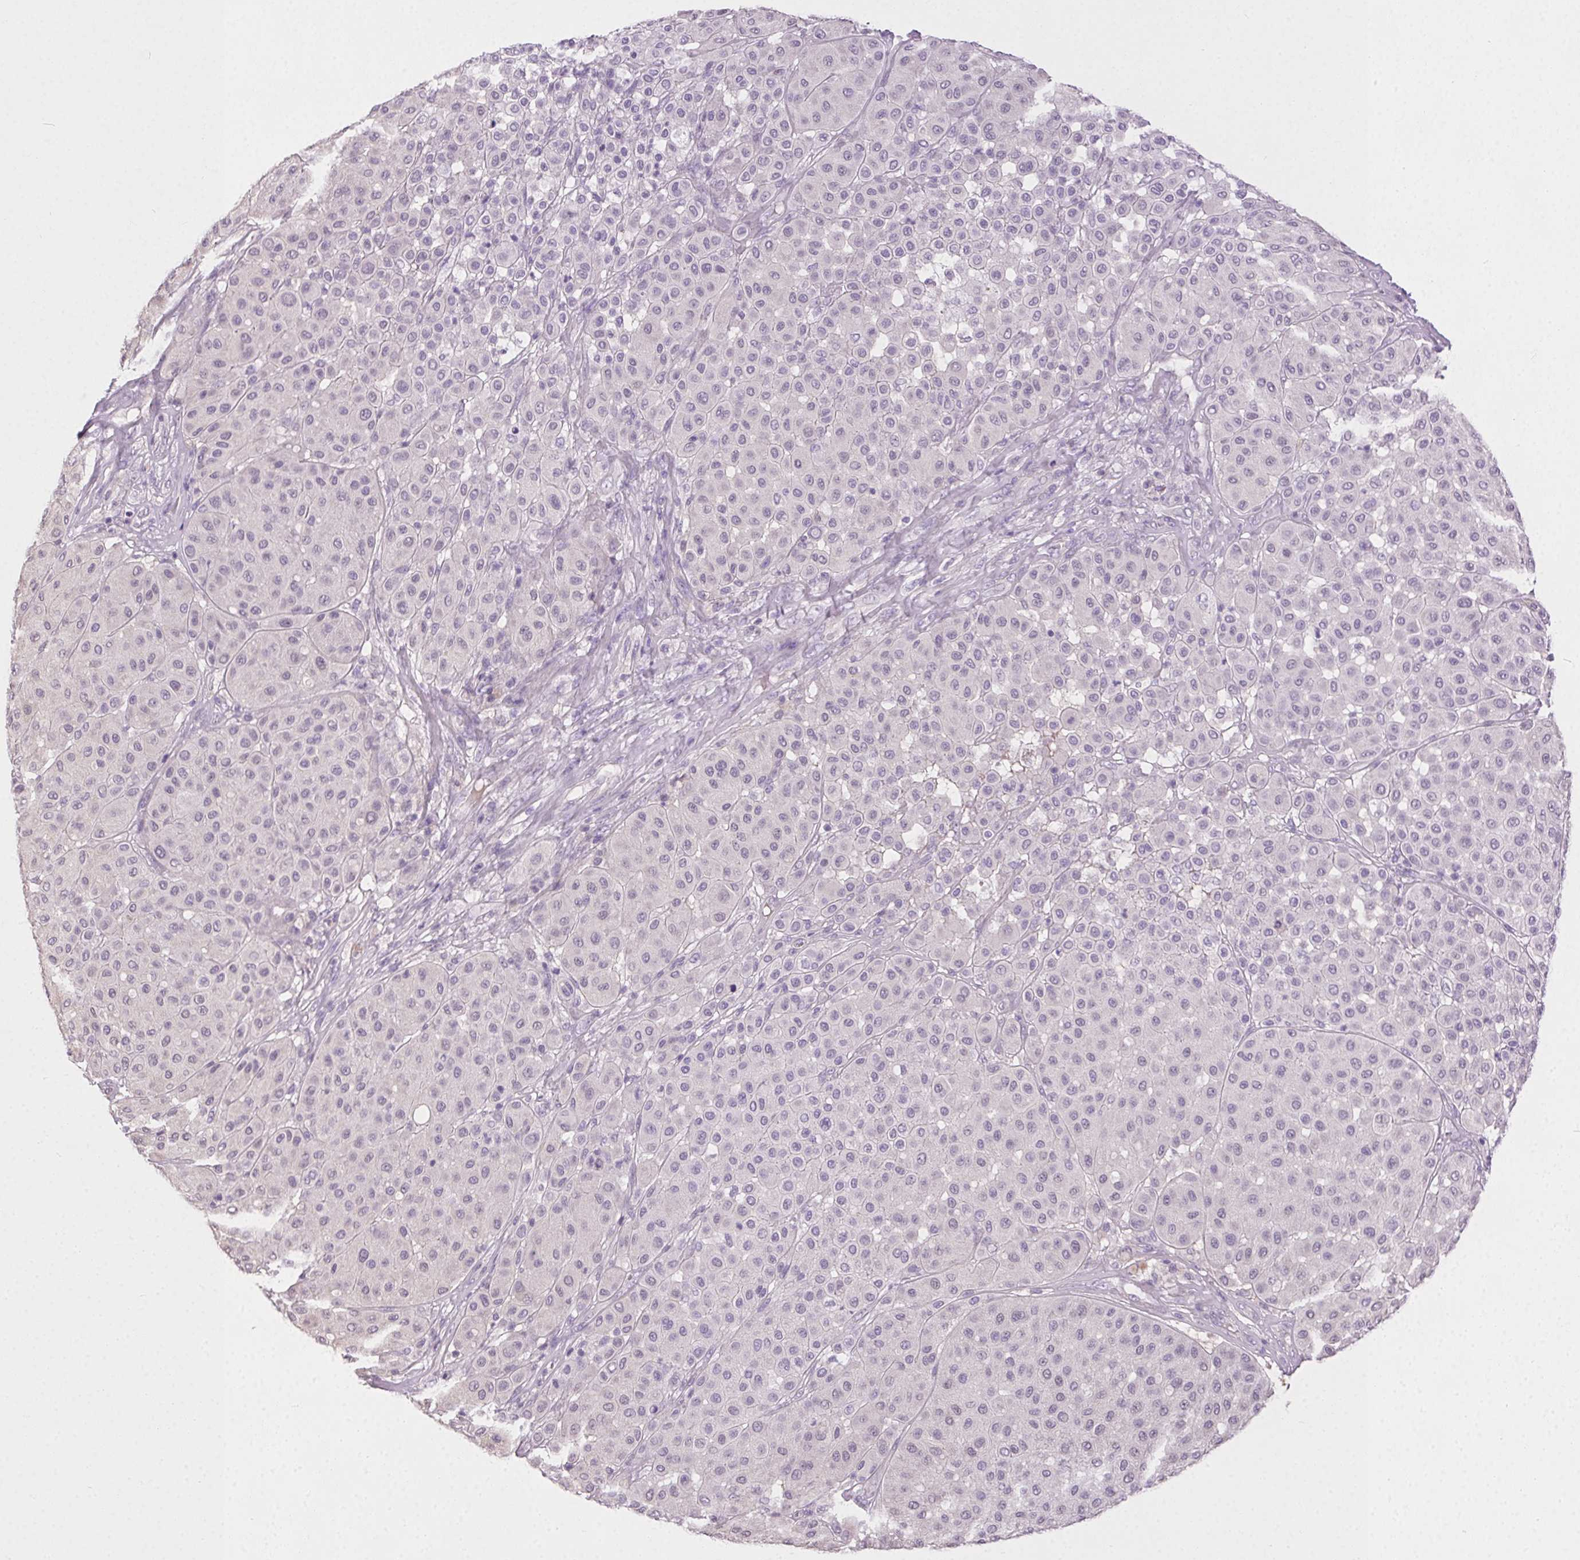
{"staining": {"intensity": "negative", "quantity": "none", "location": "none"}, "tissue": "melanoma", "cell_type": "Tumor cells", "image_type": "cancer", "snomed": [{"axis": "morphology", "description": "Malignant melanoma, Metastatic site"}, {"axis": "topography", "description": "Smooth muscle"}], "caption": "Tumor cells are negative for brown protein staining in melanoma.", "gene": "SYCE2", "patient": {"sex": "male", "age": 41}}